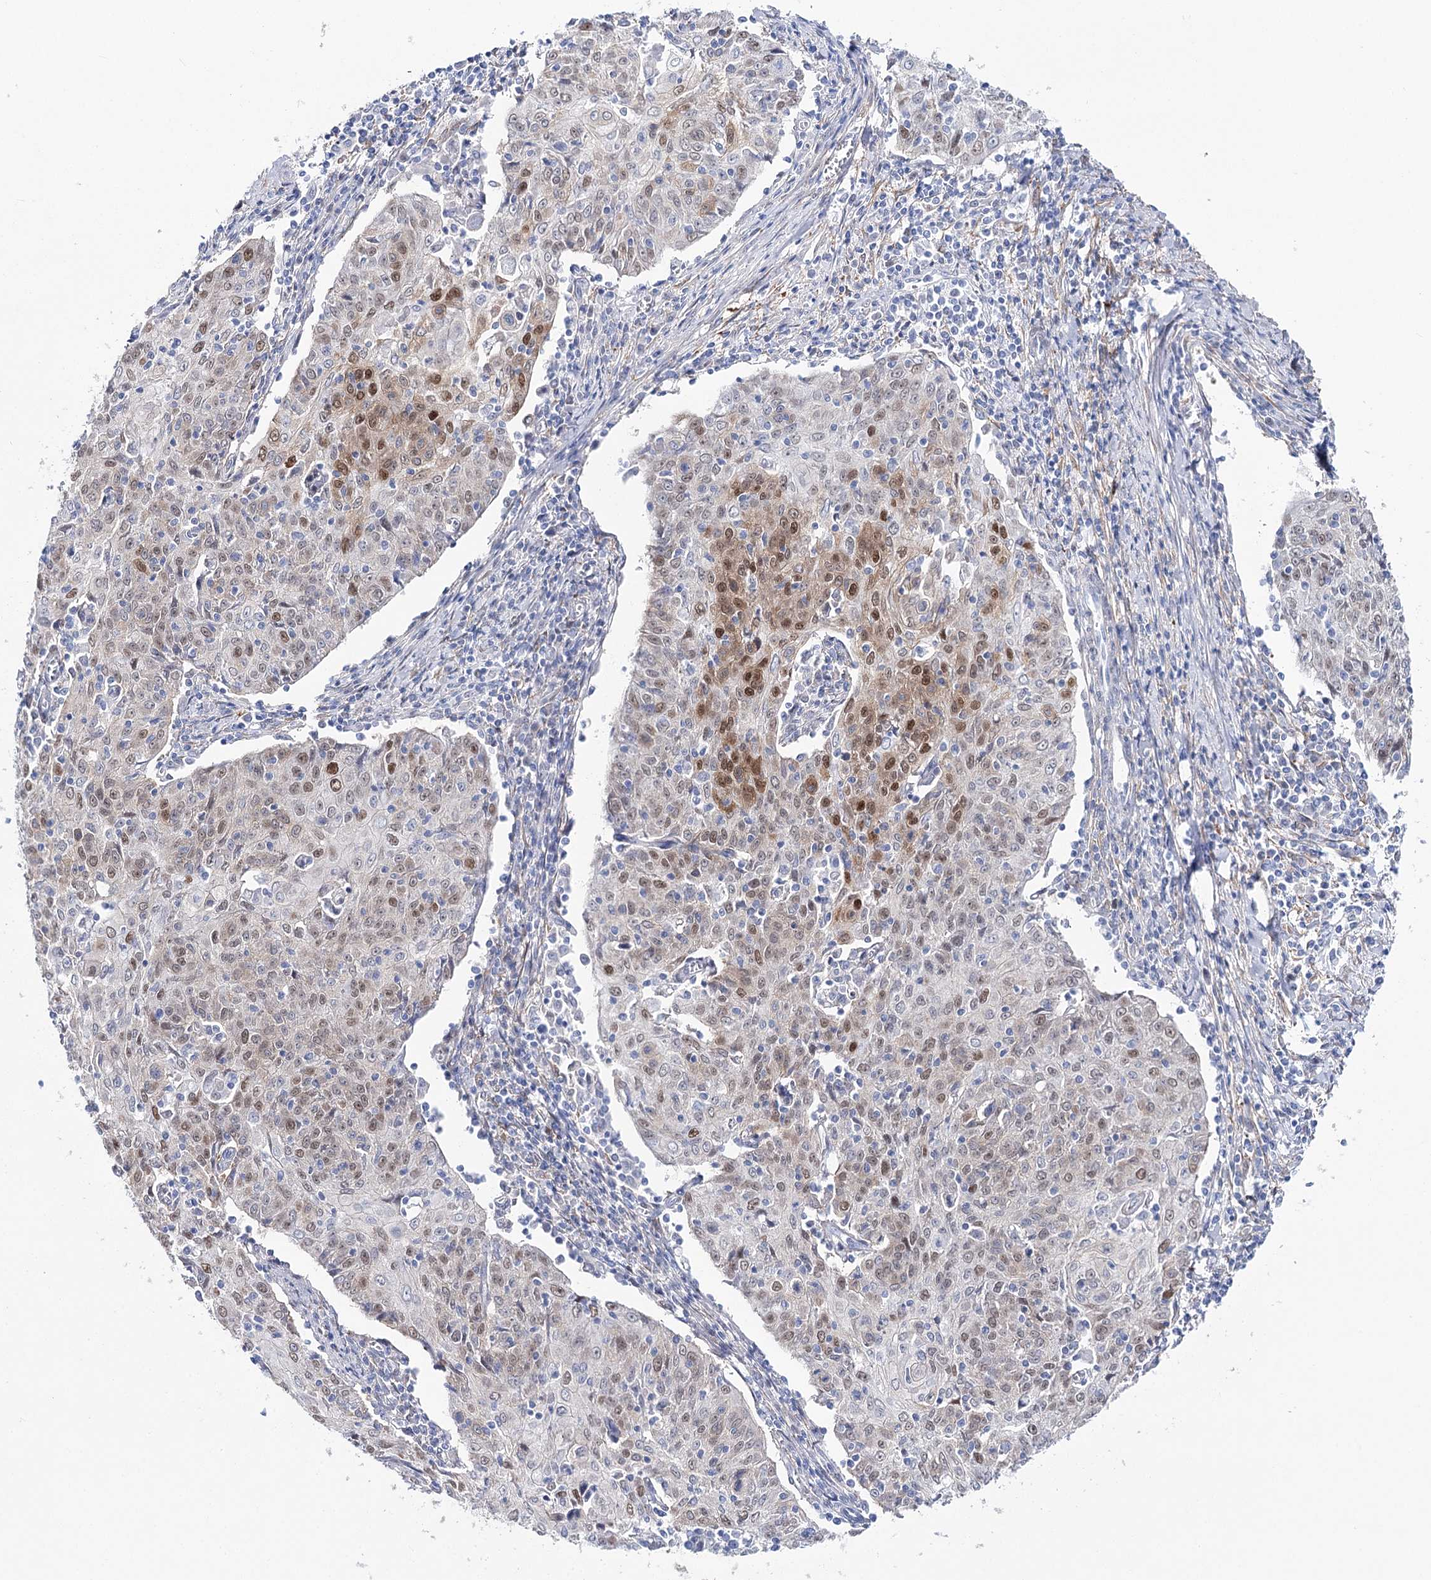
{"staining": {"intensity": "moderate", "quantity": "25%-75%", "location": "nuclear"}, "tissue": "cervical cancer", "cell_type": "Tumor cells", "image_type": "cancer", "snomed": [{"axis": "morphology", "description": "Squamous cell carcinoma, NOS"}, {"axis": "topography", "description": "Cervix"}], "caption": "About 25%-75% of tumor cells in squamous cell carcinoma (cervical) reveal moderate nuclear protein staining as visualized by brown immunohistochemical staining.", "gene": "UGDH", "patient": {"sex": "female", "age": 48}}